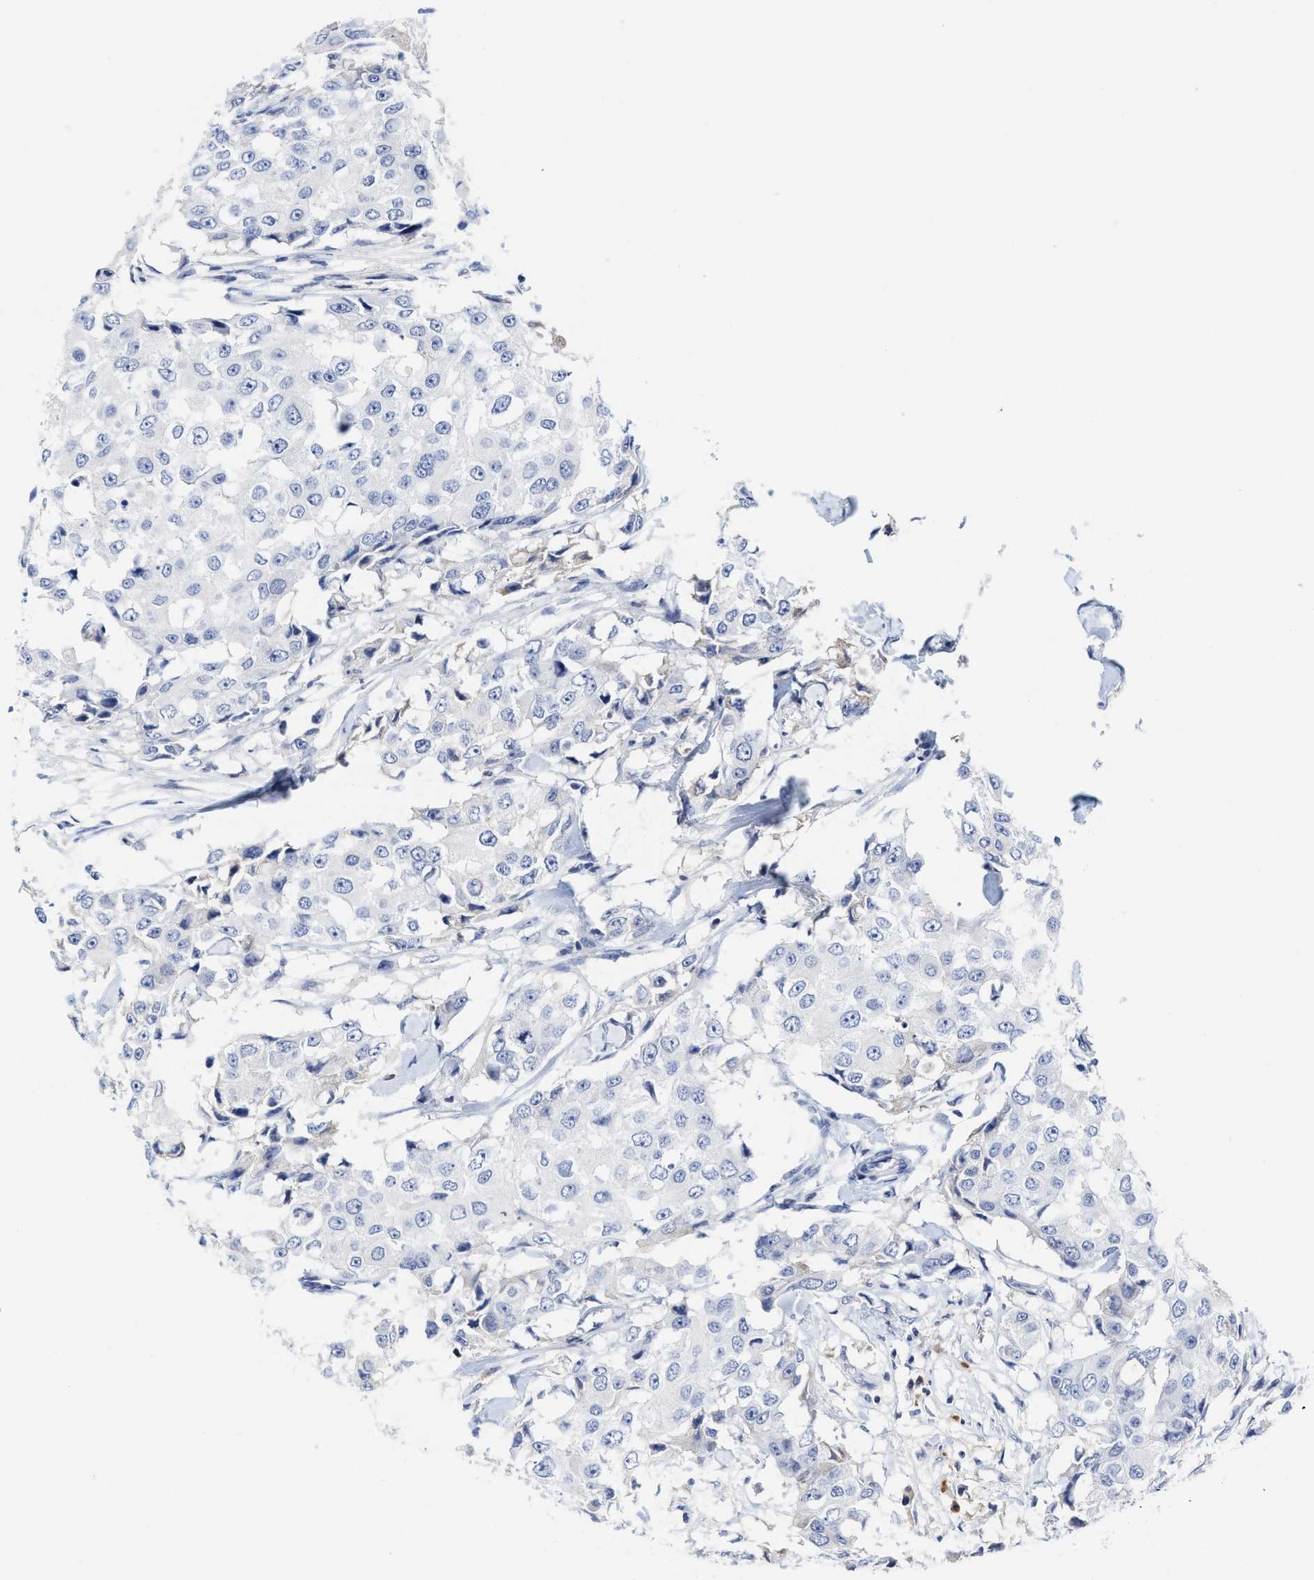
{"staining": {"intensity": "negative", "quantity": "none", "location": "none"}, "tissue": "breast cancer", "cell_type": "Tumor cells", "image_type": "cancer", "snomed": [{"axis": "morphology", "description": "Duct carcinoma"}, {"axis": "topography", "description": "Breast"}], "caption": "High power microscopy image of an immunohistochemistry (IHC) photomicrograph of breast cancer (intraductal carcinoma), revealing no significant expression in tumor cells.", "gene": "C2", "patient": {"sex": "female", "age": 27}}